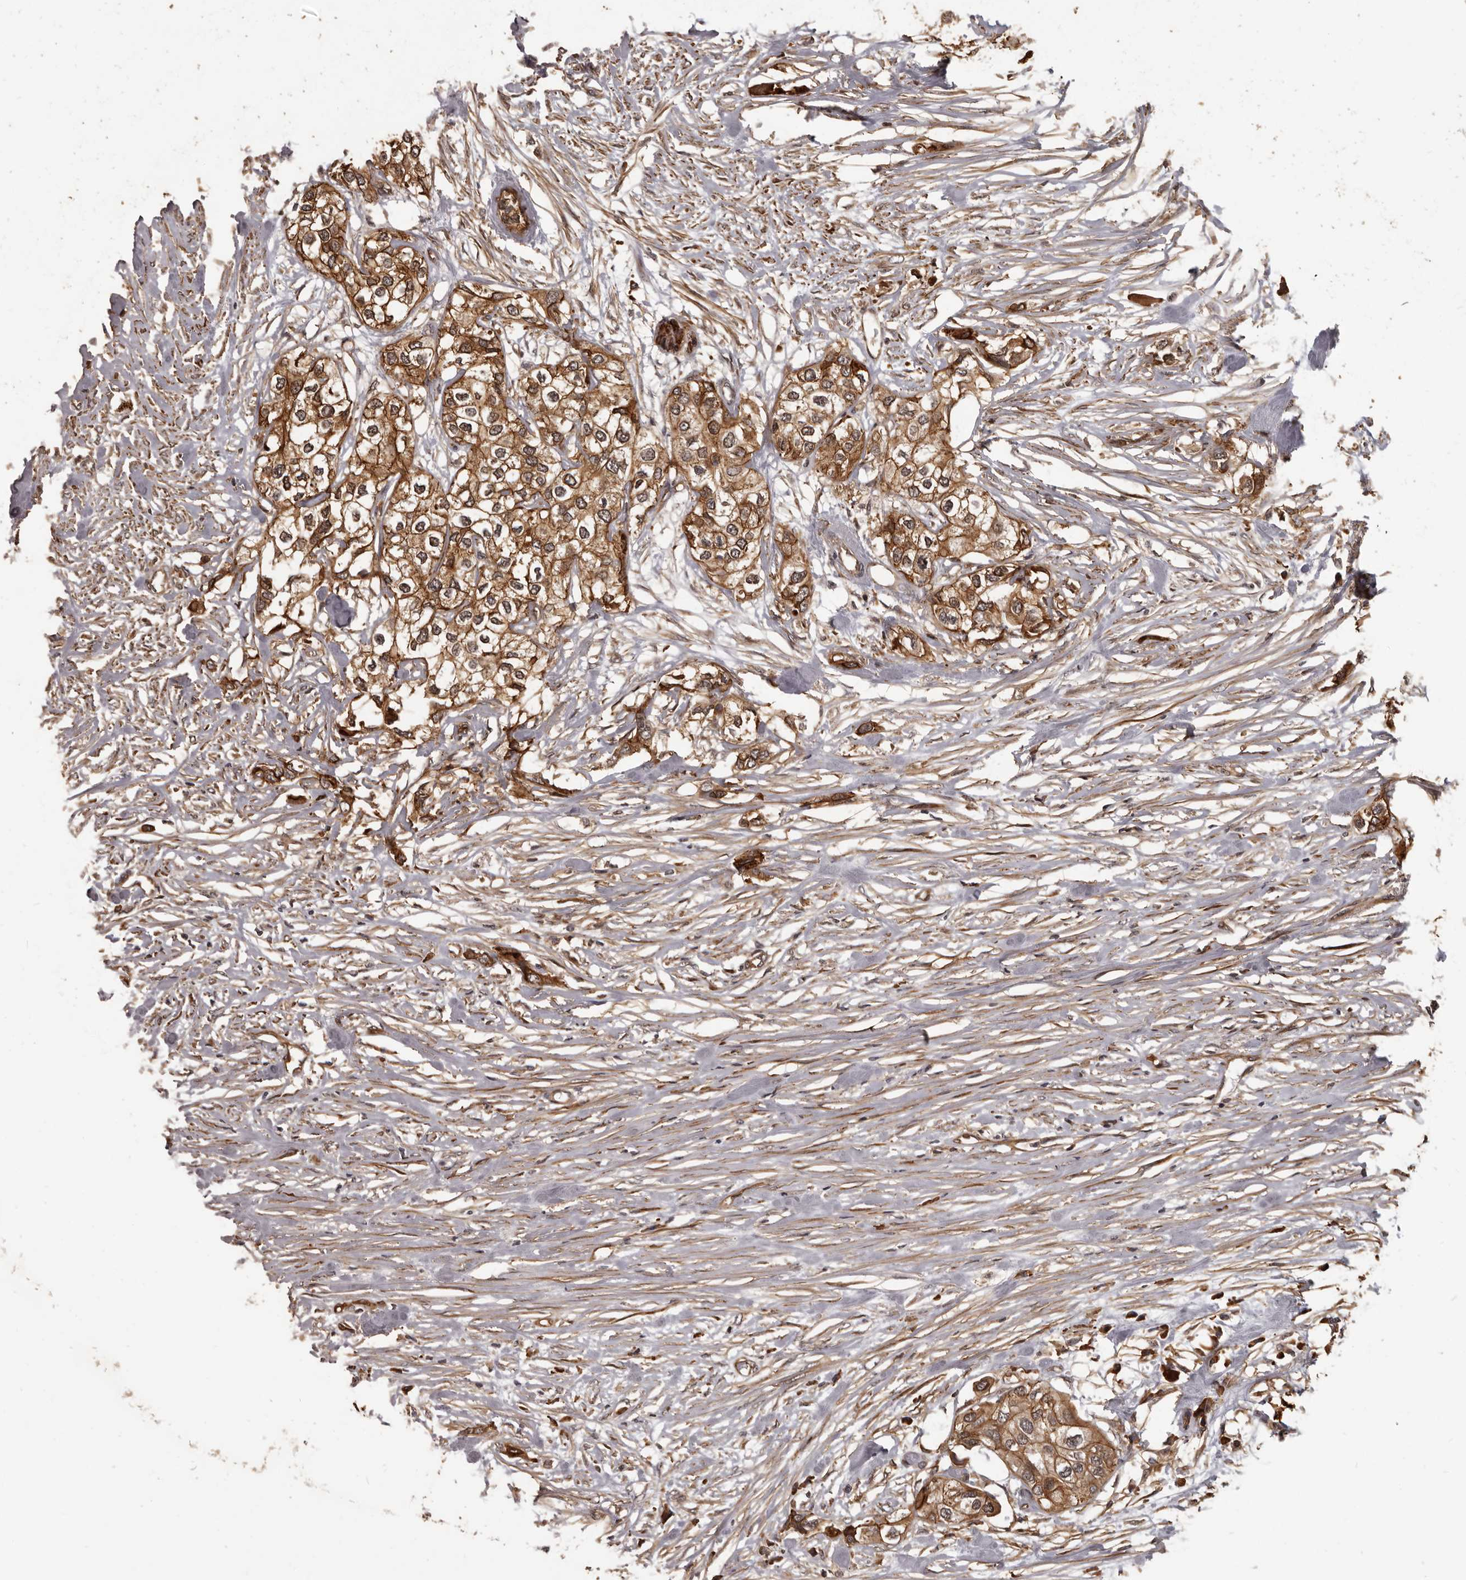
{"staining": {"intensity": "moderate", "quantity": ">75%", "location": "cytoplasmic/membranous"}, "tissue": "urothelial cancer", "cell_type": "Tumor cells", "image_type": "cancer", "snomed": [{"axis": "morphology", "description": "Urothelial carcinoma, High grade"}, {"axis": "topography", "description": "Urinary bladder"}], "caption": "IHC (DAB) staining of urothelial cancer demonstrates moderate cytoplasmic/membranous protein expression in approximately >75% of tumor cells. The protein of interest is stained brown, and the nuclei are stained in blue (DAB (3,3'-diaminobenzidine) IHC with brightfield microscopy, high magnification).", "gene": "SLITRK6", "patient": {"sex": "male", "age": 64}}